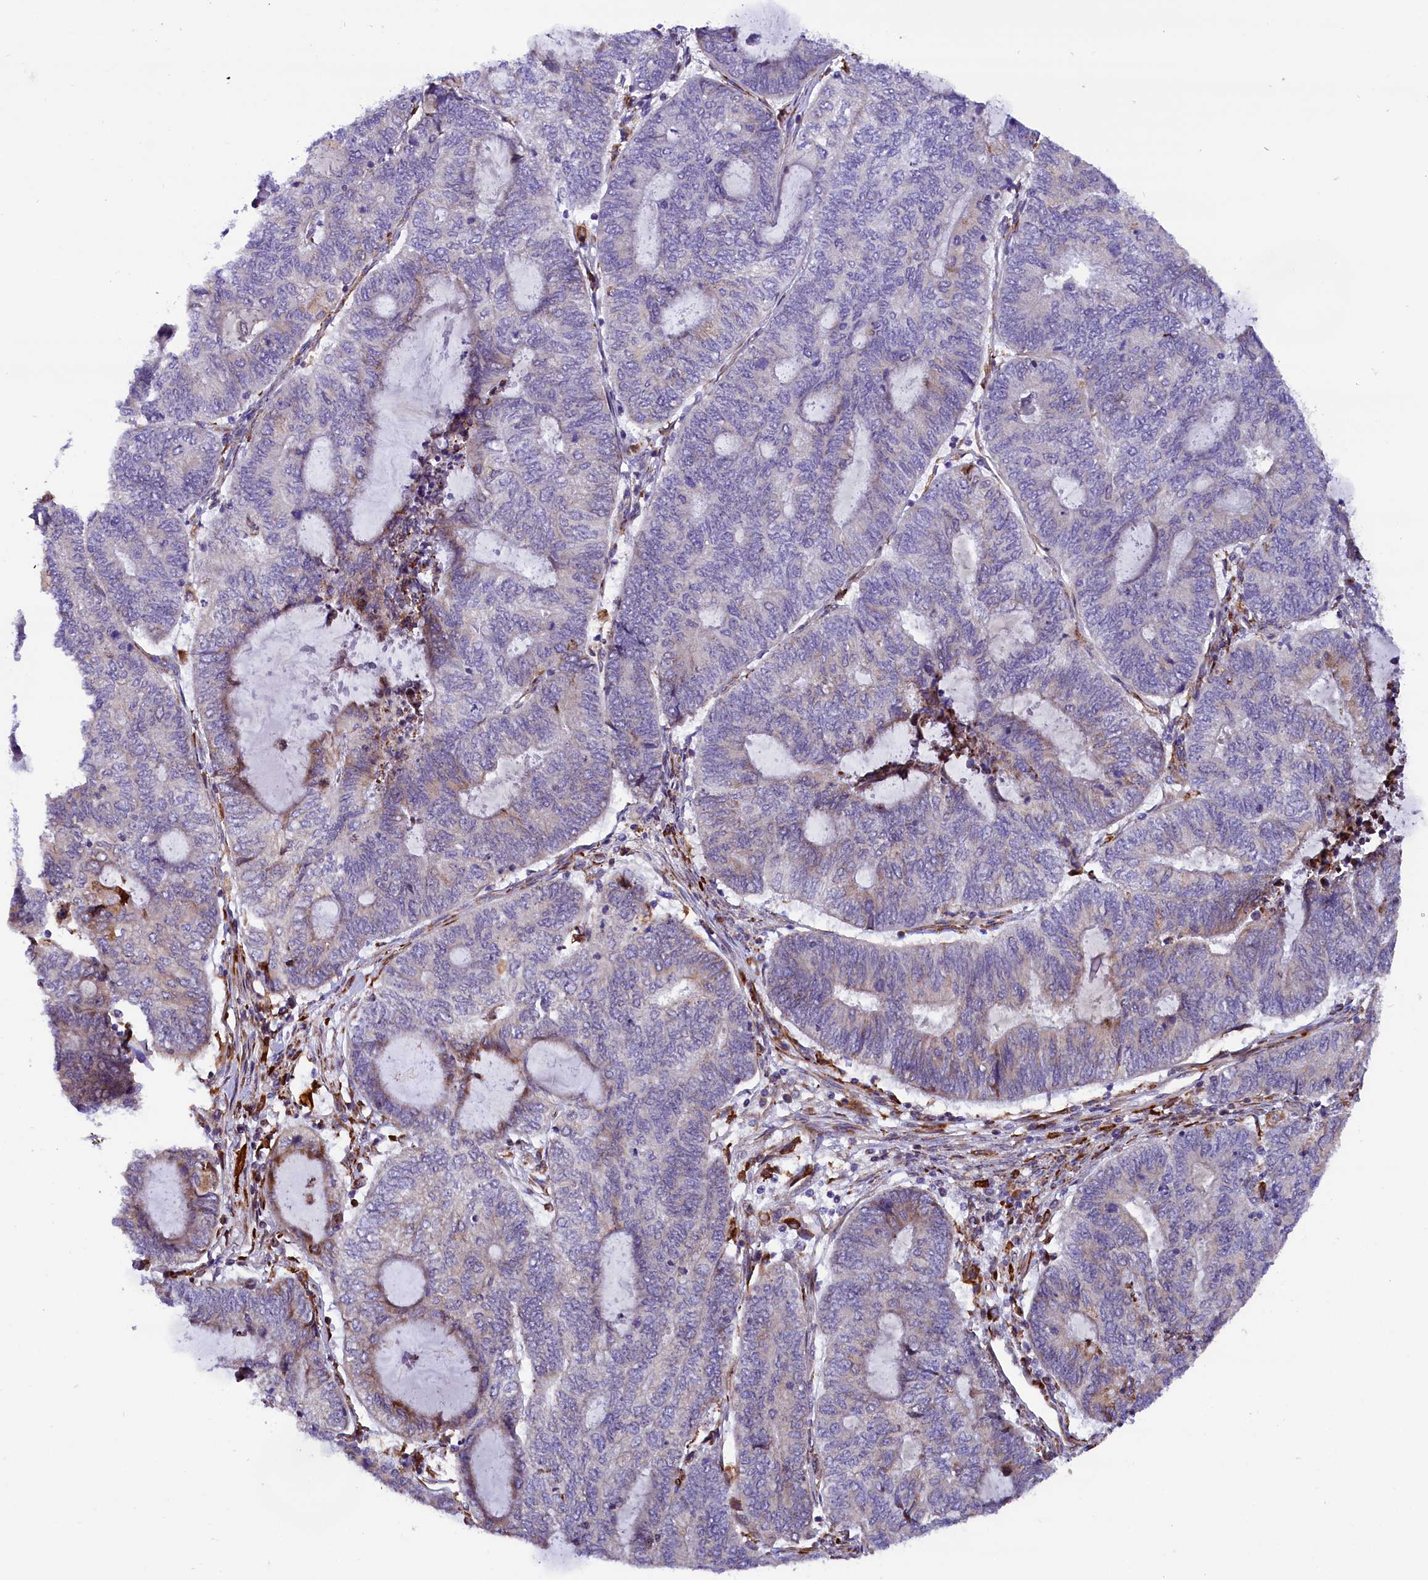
{"staining": {"intensity": "negative", "quantity": "none", "location": "none"}, "tissue": "endometrial cancer", "cell_type": "Tumor cells", "image_type": "cancer", "snomed": [{"axis": "morphology", "description": "Adenocarcinoma, NOS"}, {"axis": "topography", "description": "Uterus"}, {"axis": "topography", "description": "Endometrium"}], "caption": "High magnification brightfield microscopy of adenocarcinoma (endometrial) stained with DAB (3,3'-diaminobenzidine) (brown) and counterstained with hematoxylin (blue): tumor cells show no significant expression. (Brightfield microscopy of DAB (3,3'-diaminobenzidine) immunohistochemistry (IHC) at high magnification).", "gene": "CMTR2", "patient": {"sex": "female", "age": 70}}